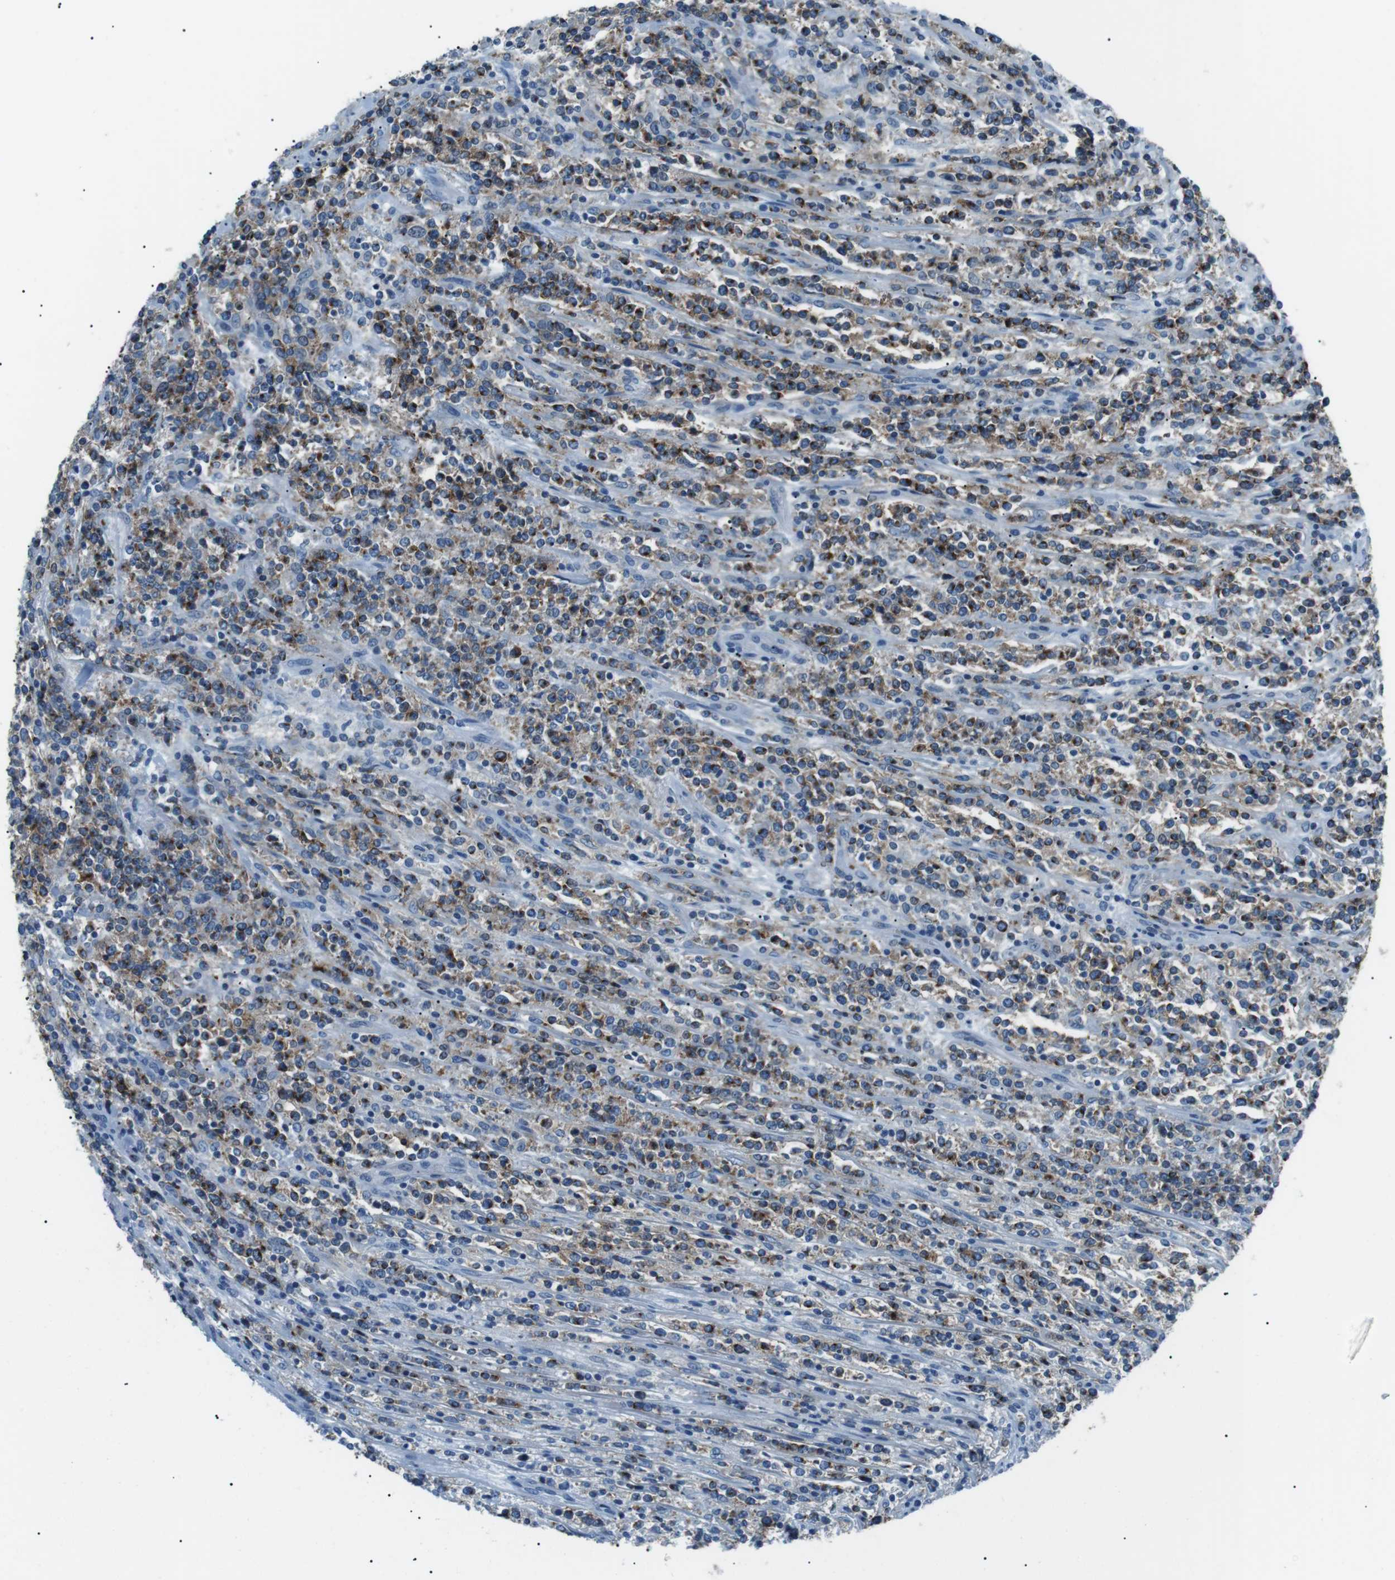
{"staining": {"intensity": "moderate", "quantity": ">75%", "location": "cytoplasmic/membranous"}, "tissue": "lymphoma", "cell_type": "Tumor cells", "image_type": "cancer", "snomed": [{"axis": "morphology", "description": "Malignant lymphoma, non-Hodgkin's type, High grade"}, {"axis": "topography", "description": "Soft tissue"}], "caption": "Immunohistochemistry (IHC) photomicrograph of neoplastic tissue: human lymphoma stained using immunohistochemistry demonstrates medium levels of moderate protein expression localized specifically in the cytoplasmic/membranous of tumor cells, appearing as a cytoplasmic/membranous brown color.", "gene": "ST6GAL1", "patient": {"sex": "male", "age": 18}}